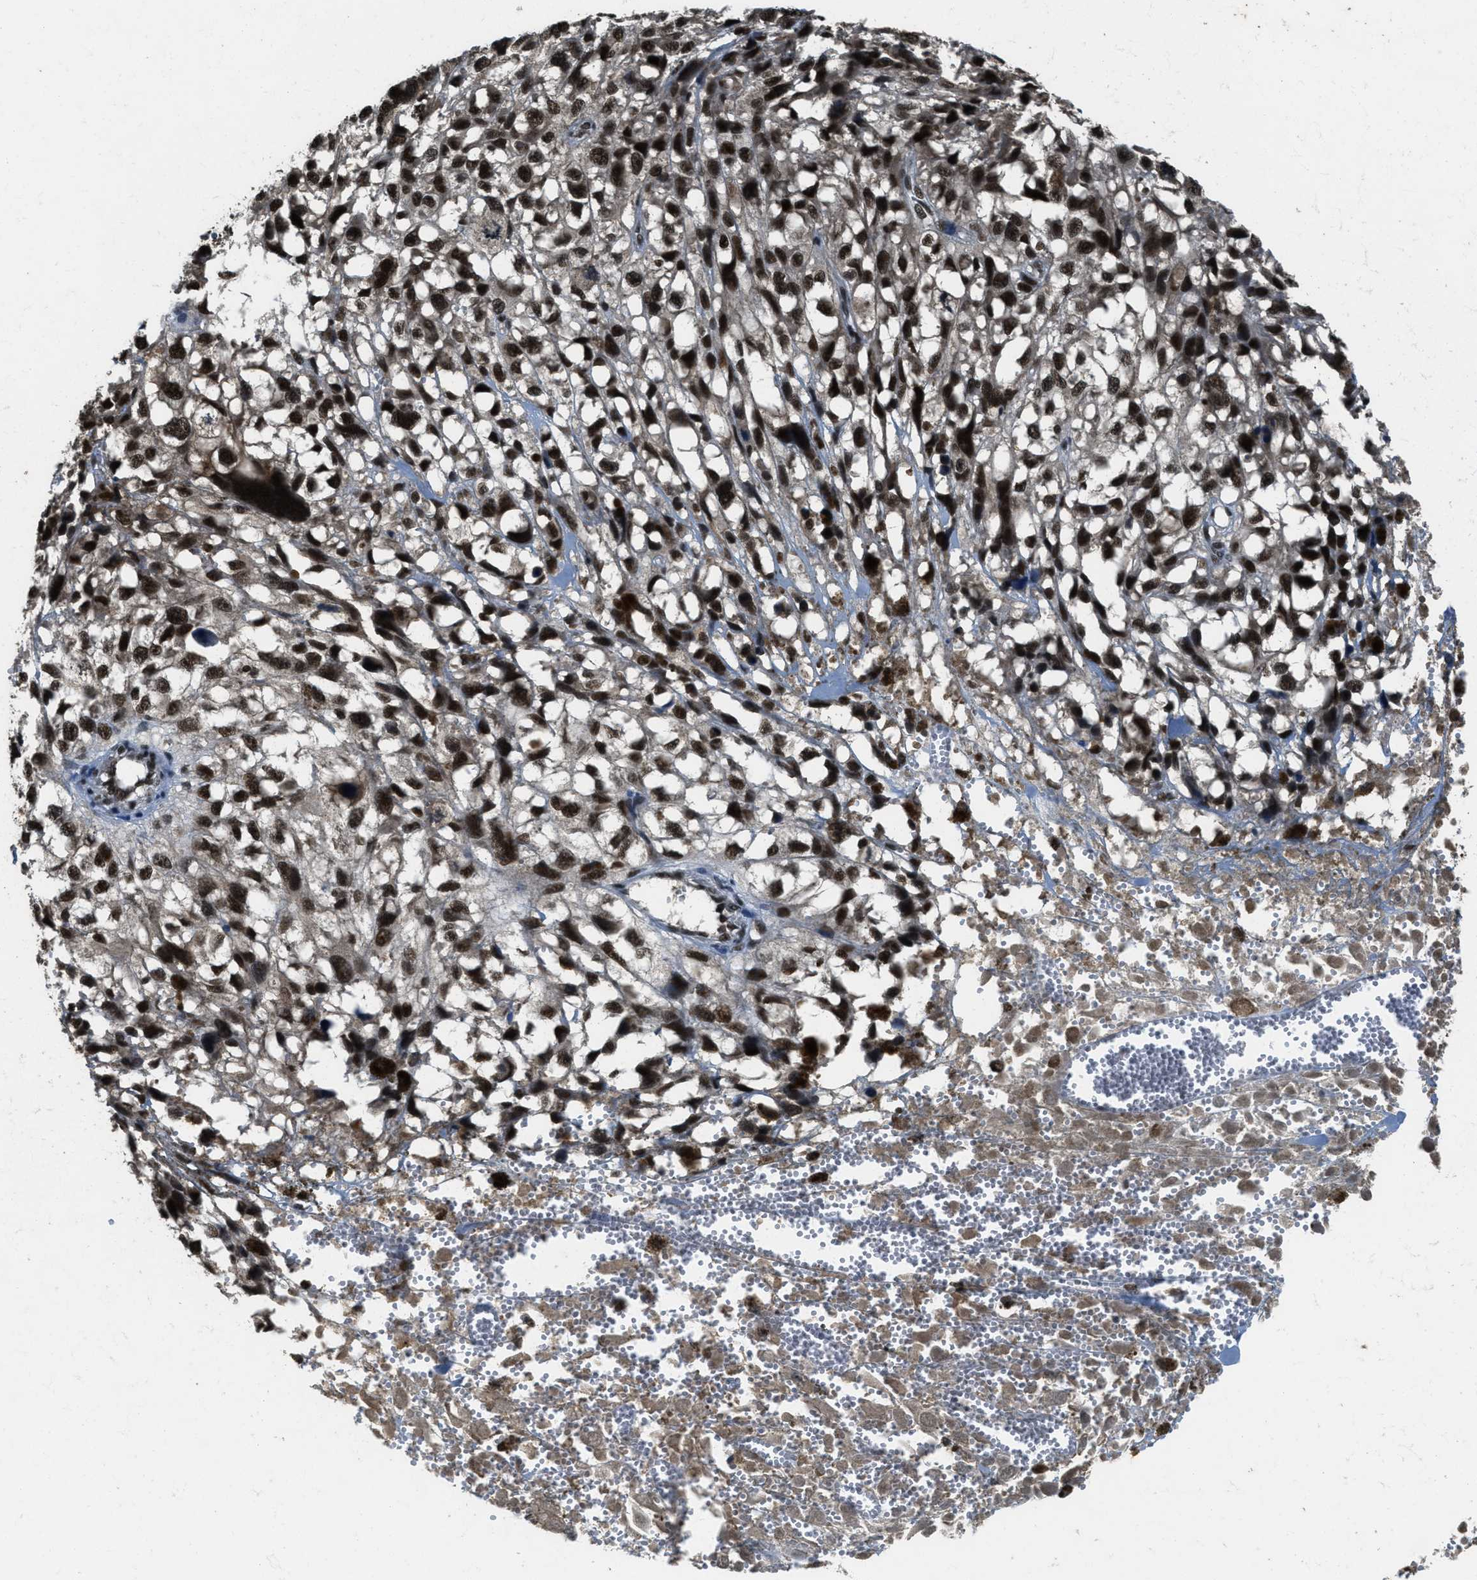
{"staining": {"intensity": "strong", "quantity": ">75%", "location": "nuclear"}, "tissue": "melanoma", "cell_type": "Tumor cells", "image_type": "cancer", "snomed": [{"axis": "morphology", "description": "Malignant melanoma, Metastatic site"}, {"axis": "topography", "description": "Lymph node"}], "caption": "Immunohistochemical staining of human malignant melanoma (metastatic site) displays high levels of strong nuclear protein expression in about >75% of tumor cells. (brown staining indicates protein expression, while blue staining denotes nuclei).", "gene": "ZNF148", "patient": {"sex": "male", "age": 59}}